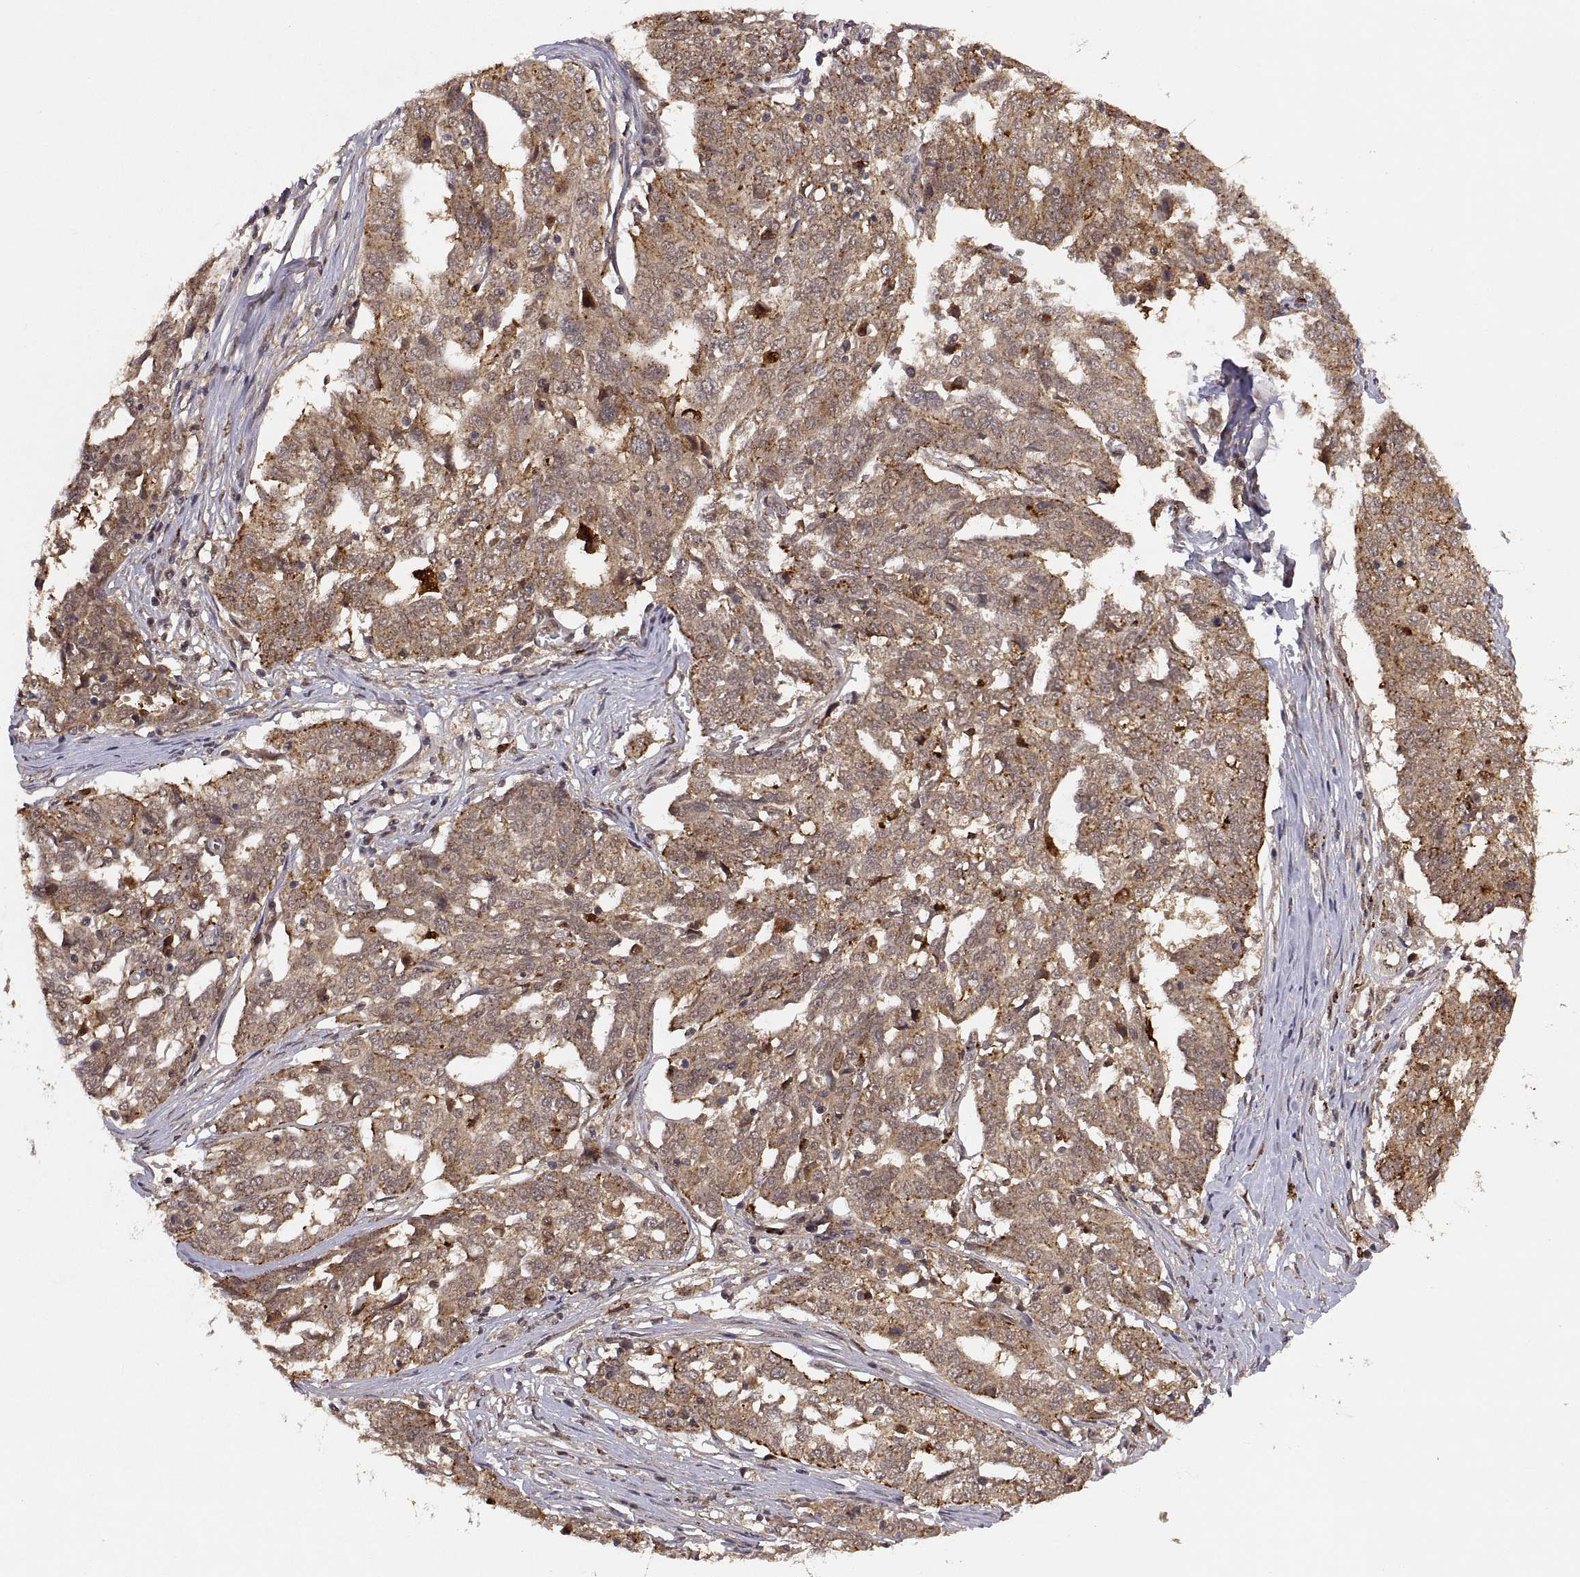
{"staining": {"intensity": "moderate", "quantity": ">75%", "location": "cytoplasmic/membranous"}, "tissue": "ovarian cancer", "cell_type": "Tumor cells", "image_type": "cancer", "snomed": [{"axis": "morphology", "description": "Cystadenocarcinoma, serous, NOS"}, {"axis": "topography", "description": "Ovary"}], "caption": "Protein positivity by immunohistochemistry (IHC) demonstrates moderate cytoplasmic/membranous staining in about >75% of tumor cells in ovarian cancer.", "gene": "PSMC2", "patient": {"sex": "female", "age": 67}}